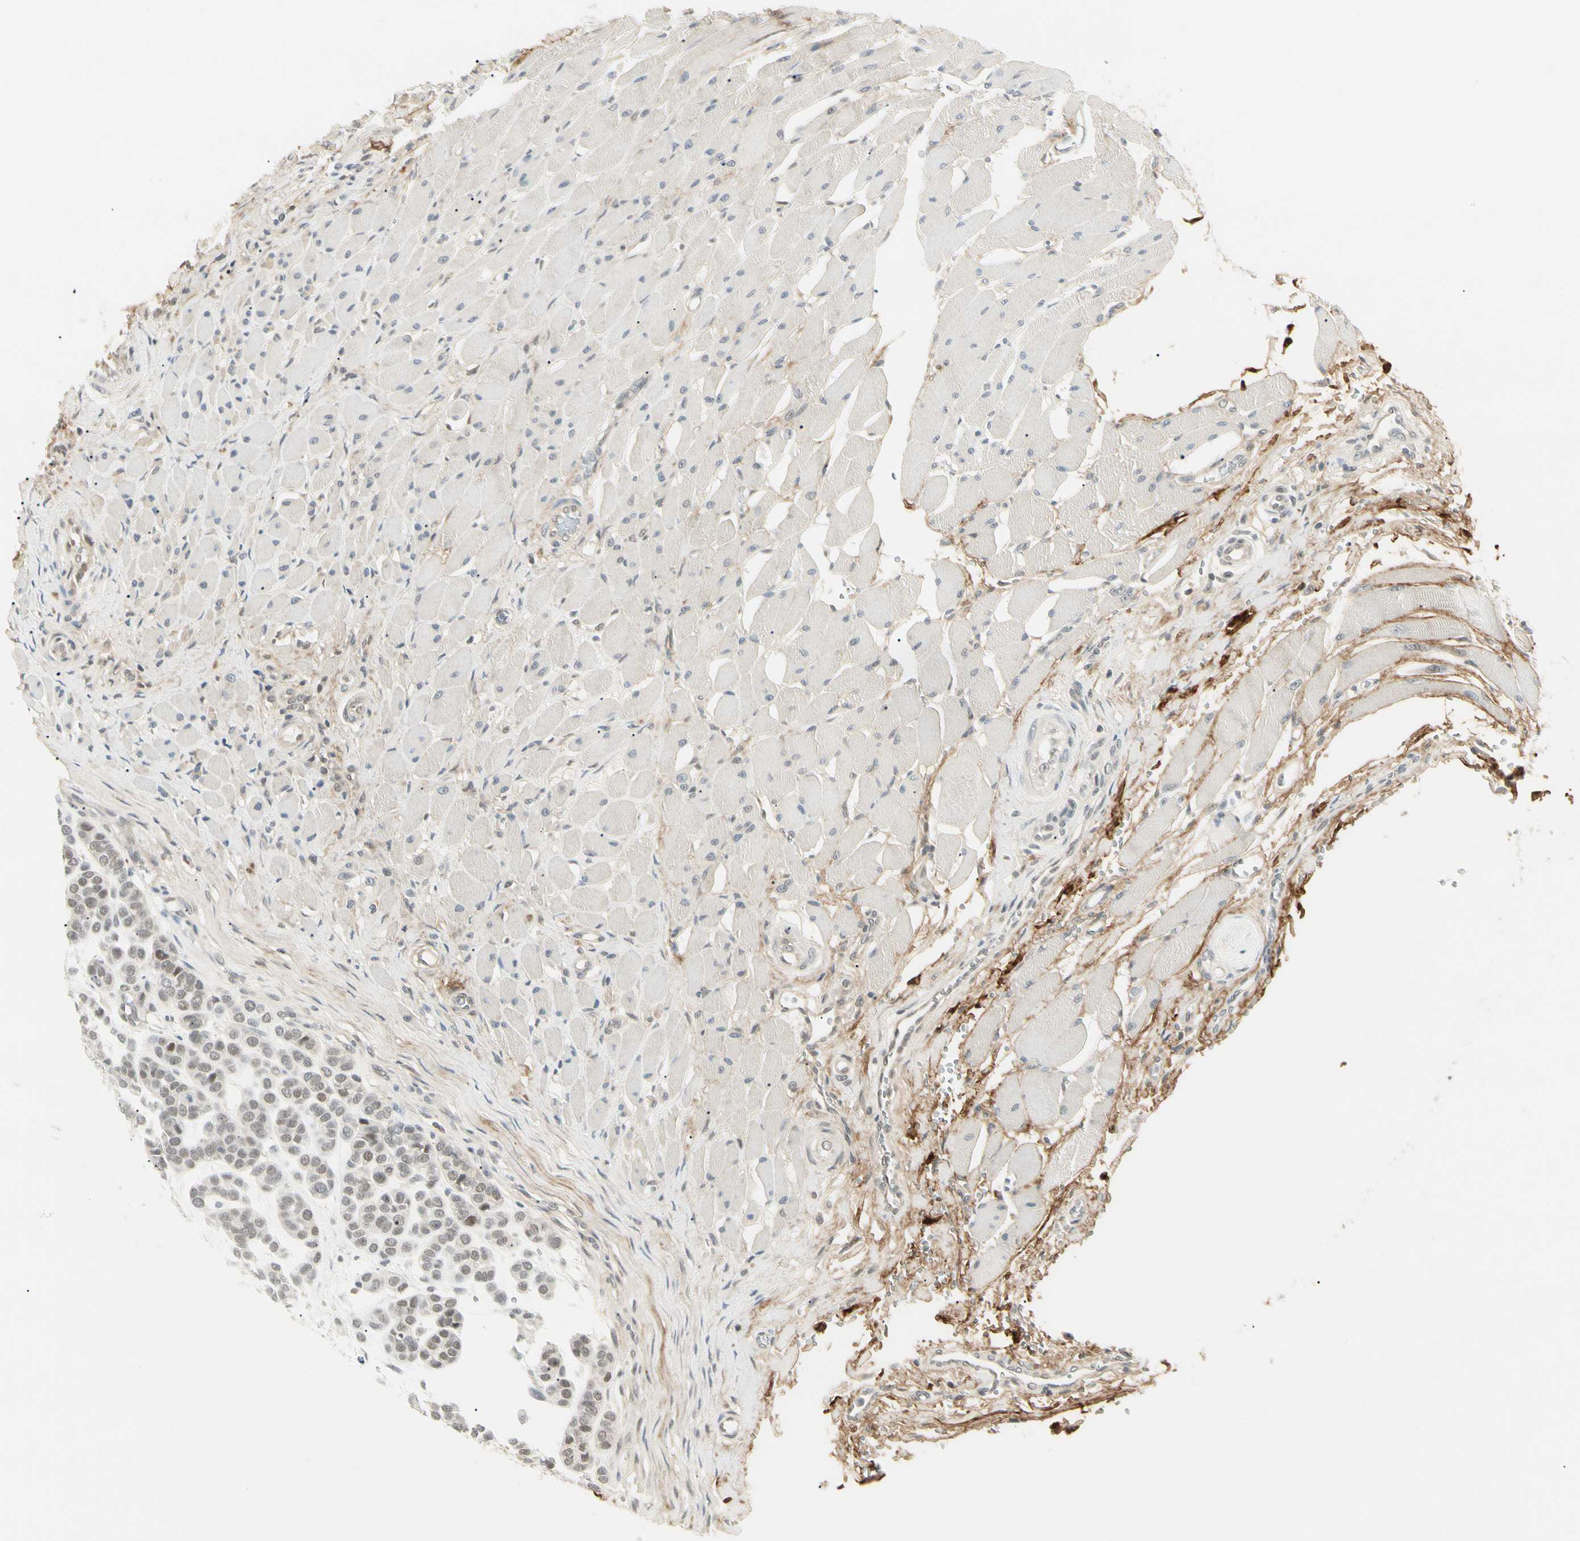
{"staining": {"intensity": "weak", "quantity": "25%-75%", "location": "nuclear"}, "tissue": "head and neck cancer", "cell_type": "Tumor cells", "image_type": "cancer", "snomed": [{"axis": "morphology", "description": "Adenocarcinoma, NOS"}, {"axis": "morphology", "description": "Adenoma, NOS"}, {"axis": "topography", "description": "Head-Neck"}], "caption": "Tumor cells display low levels of weak nuclear staining in about 25%-75% of cells in head and neck cancer (adenoma).", "gene": "ASPN", "patient": {"sex": "female", "age": 55}}